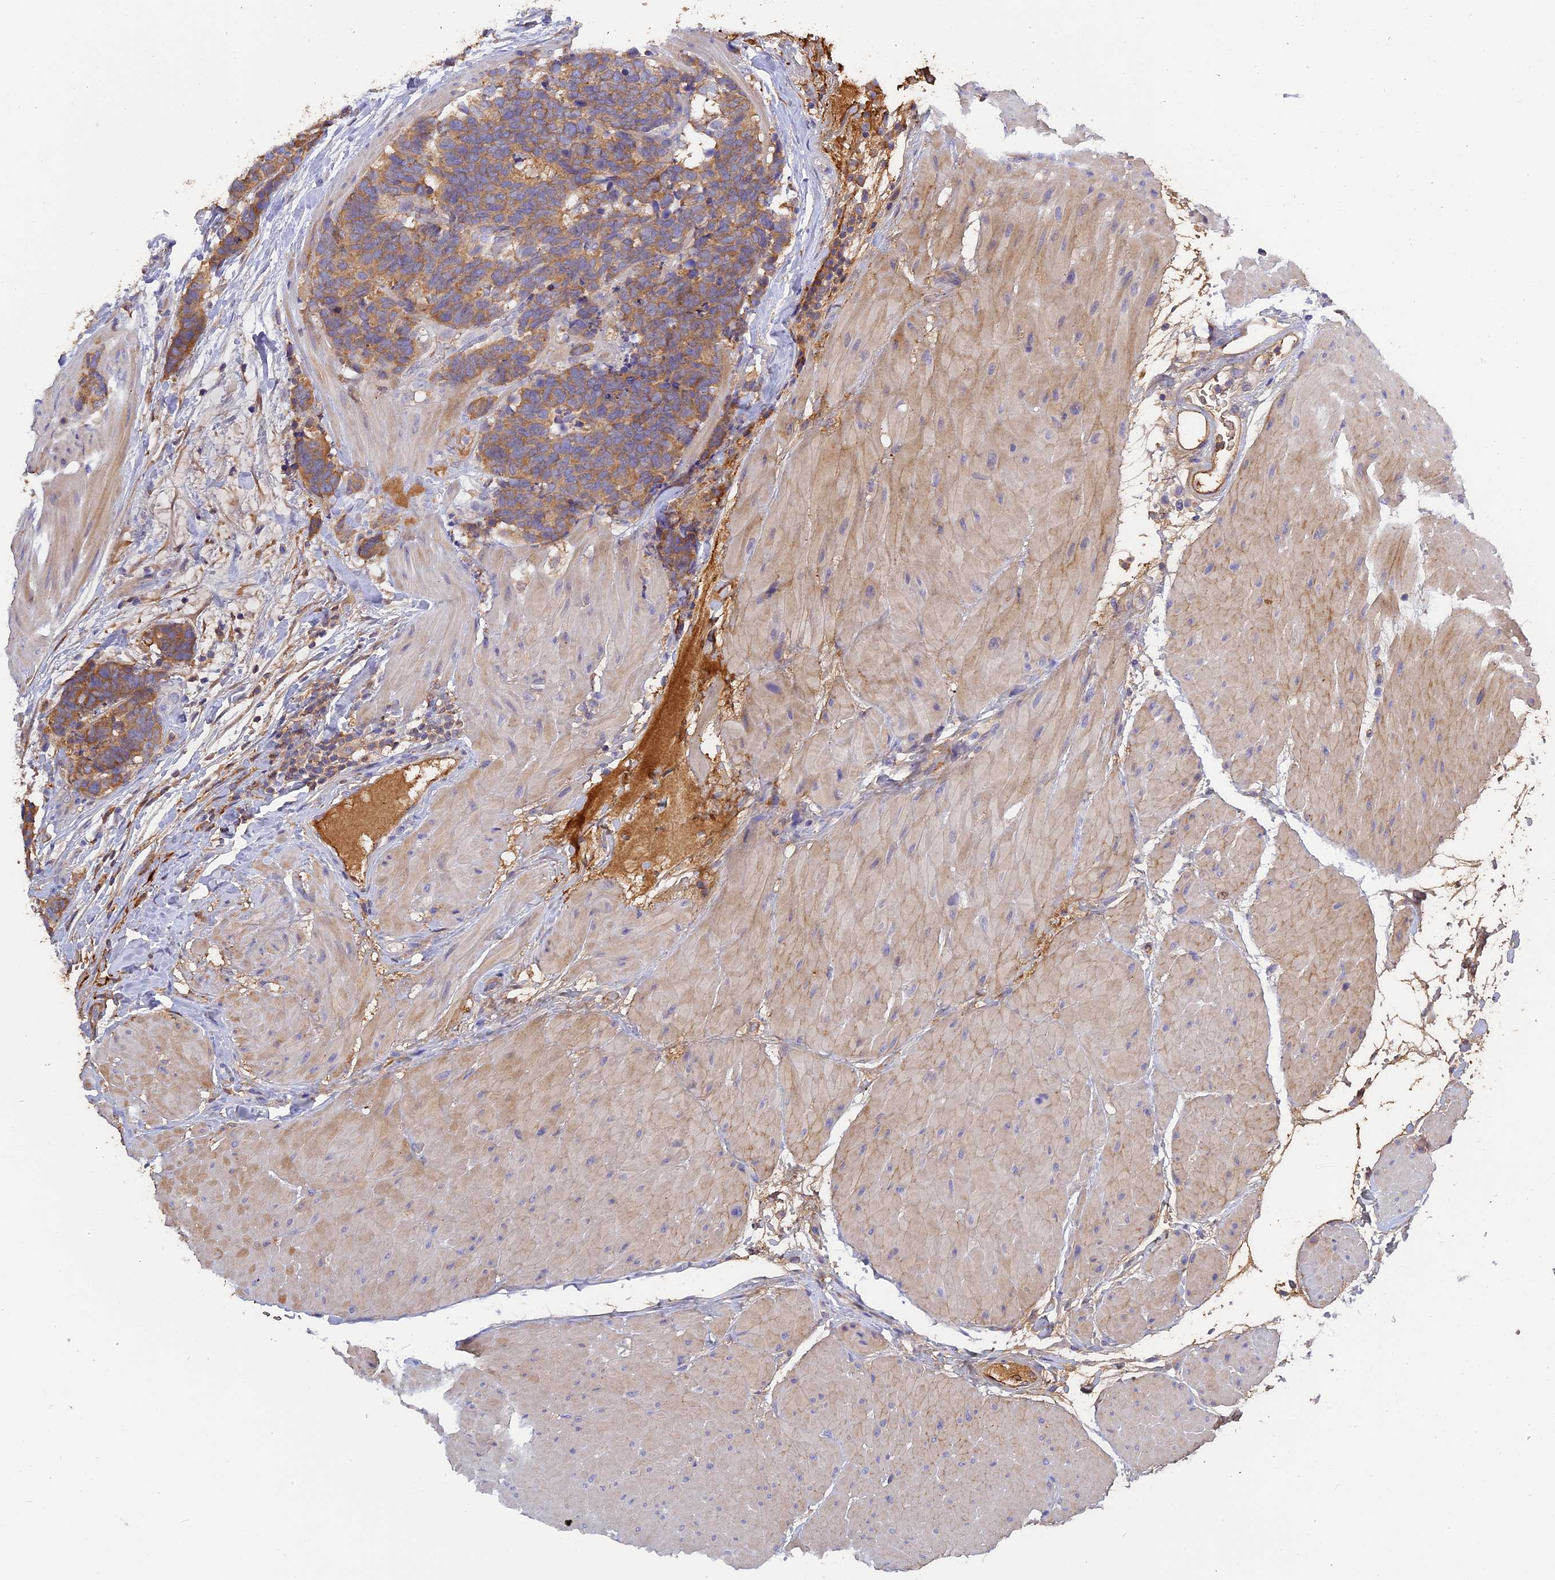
{"staining": {"intensity": "moderate", "quantity": ">75%", "location": "cytoplasmic/membranous"}, "tissue": "carcinoid", "cell_type": "Tumor cells", "image_type": "cancer", "snomed": [{"axis": "morphology", "description": "Carcinoma, NOS"}, {"axis": "morphology", "description": "Carcinoid, malignant, NOS"}, {"axis": "topography", "description": "Urinary bladder"}], "caption": "Malignant carcinoid tissue displays moderate cytoplasmic/membranous positivity in approximately >75% of tumor cells", "gene": "PZP", "patient": {"sex": "male", "age": 57}}